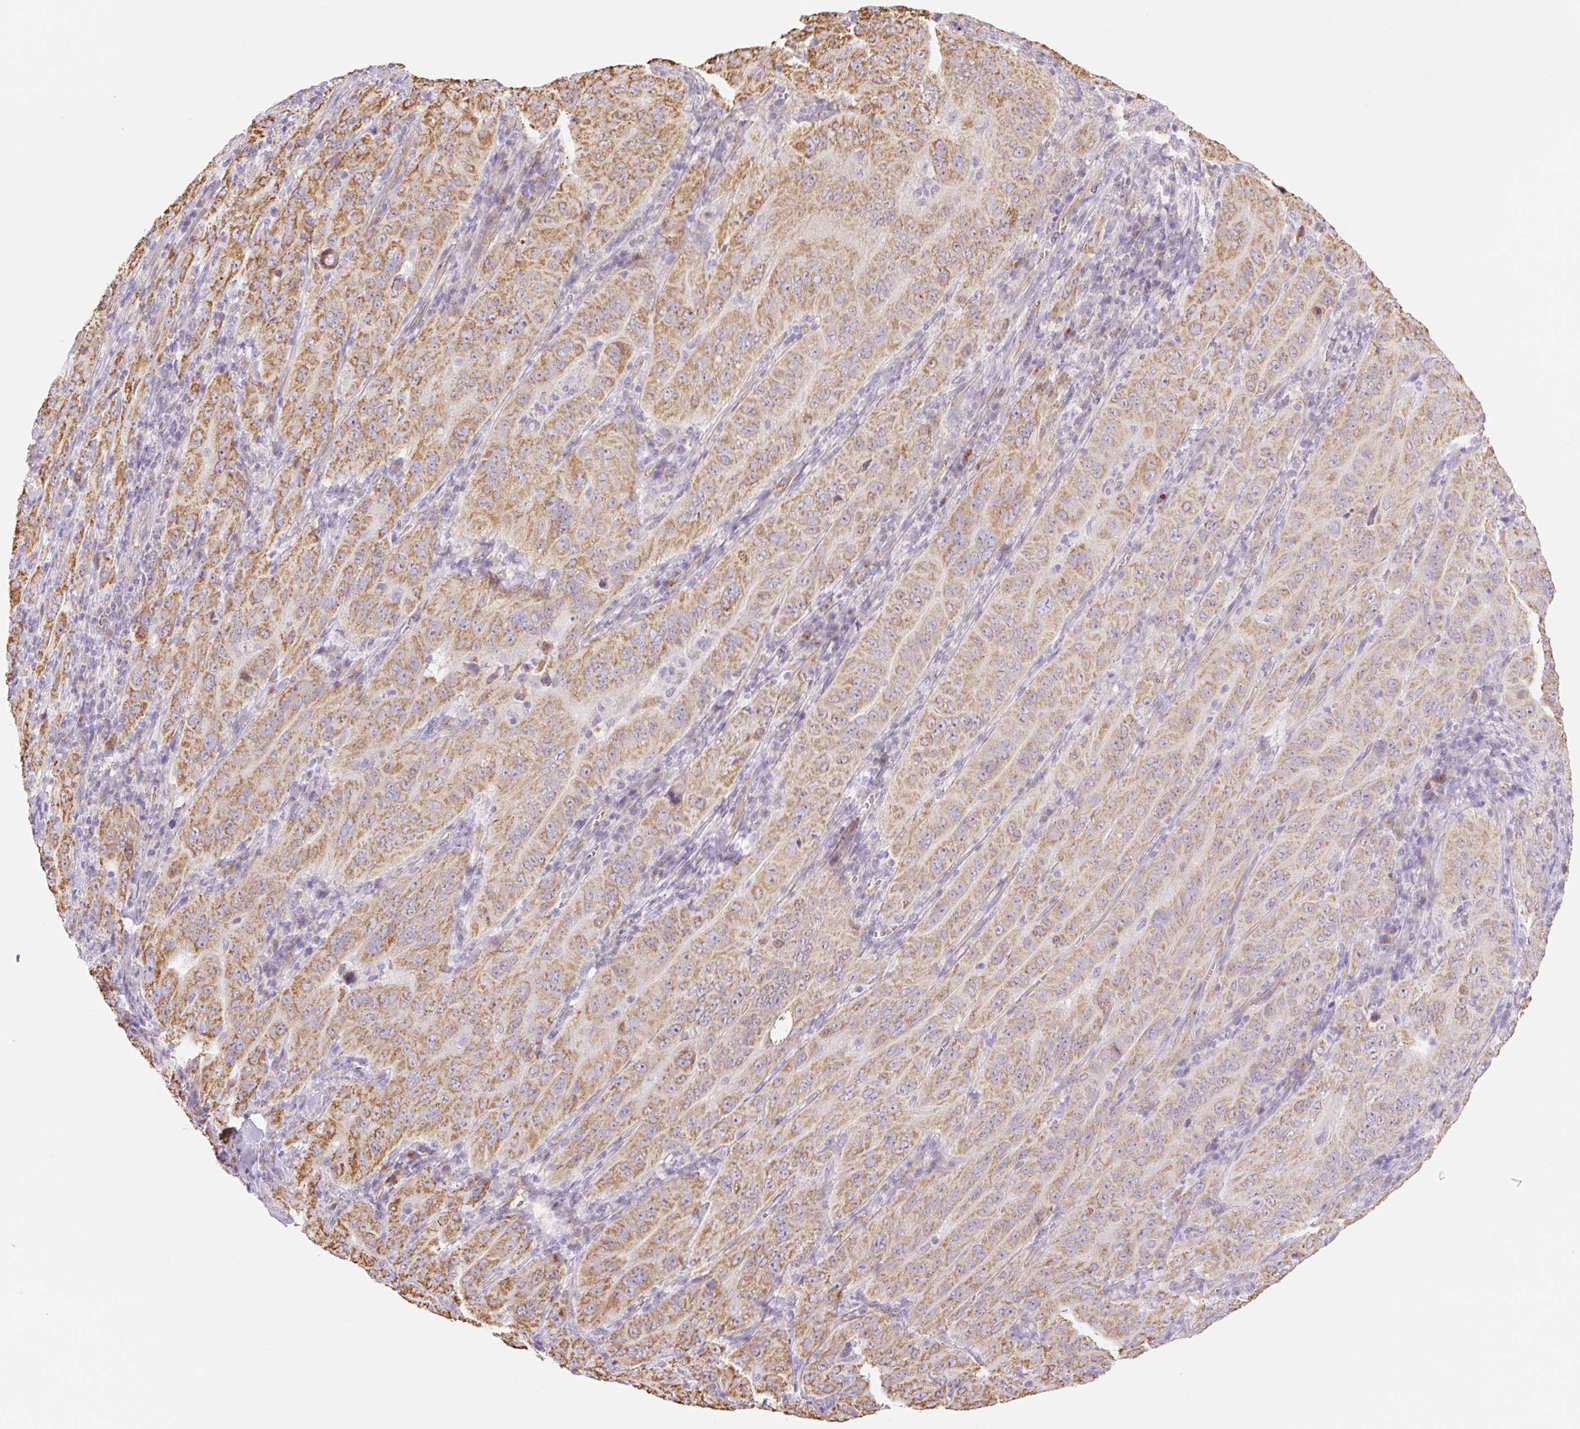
{"staining": {"intensity": "moderate", "quantity": ">75%", "location": "cytoplasmic/membranous"}, "tissue": "pancreatic cancer", "cell_type": "Tumor cells", "image_type": "cancer", "snomed": [{"axis": "morphology", "description": "Adenocarcinoma, NOS"}, {"axis": "topography", "description": "Pancreas"}], "caption": "An image of pancreatic cancer (adenocarcinoma) stained for a protein shows moderate cytoplasmic/membranous brown staining in tumor cells.", "gene": "ESAM", "patient": {"sex": "male", "age": 63}}